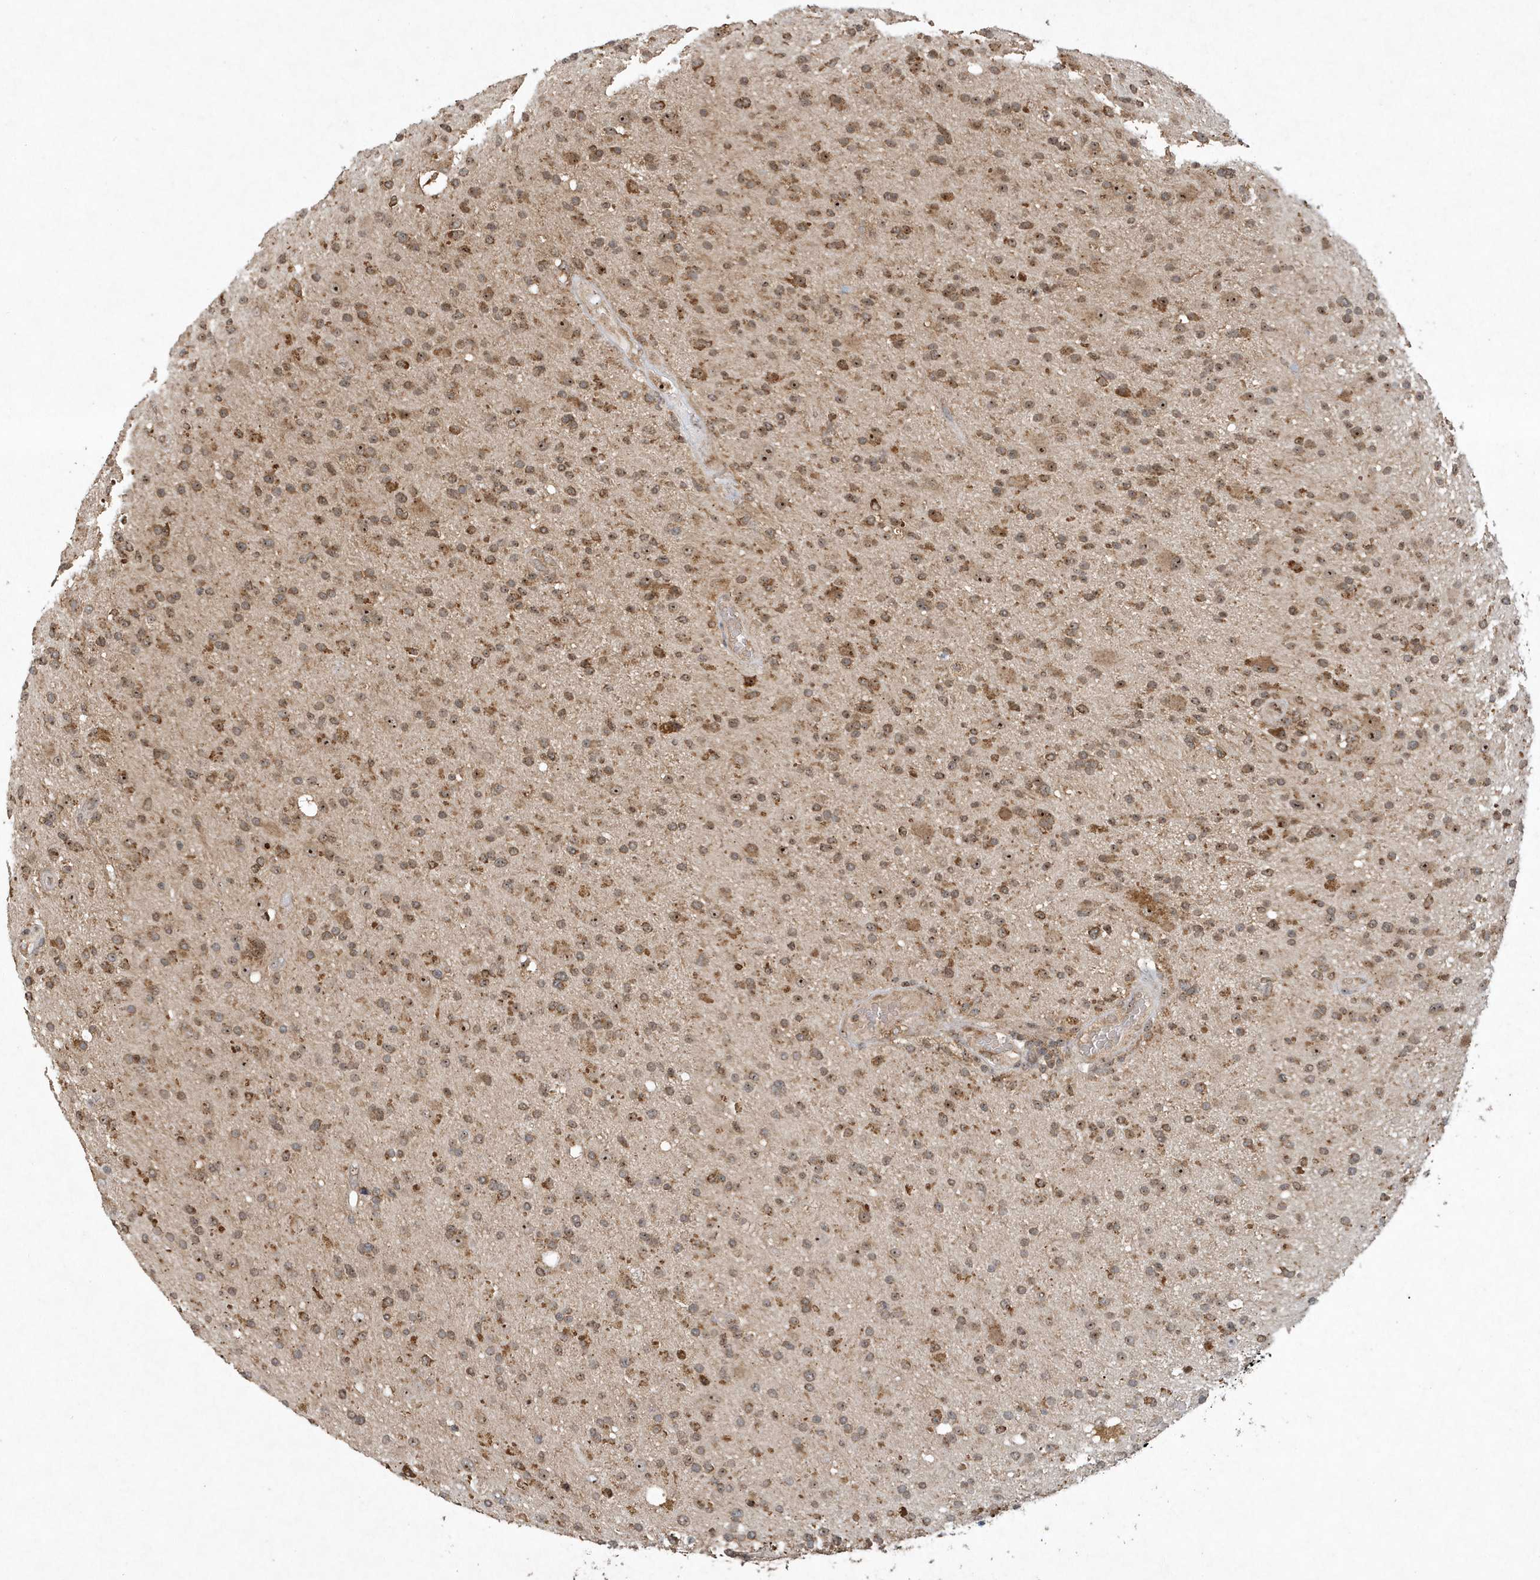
{"staining": {"intensity": "moderate", "quantity": ">75%", "location": "cytoplasmic/membranous,nuclear"}, "tissue": "glioma", "cell_type": "Tumor cells", "image_type": "cancer", "snomed": [{"axis": "morphology", "description": "Glioma, malignant, High grade"}, {"axis": "topography", "description": "Brain"}], "caption": "Glioma was stained to show a protein in brown. There is medium levels of moderate cytoplasmic/membranous and nuclear staining in about >75% of tumor cells.", "gene": "ABCB9", "patient": {"sex": "male", "age": 33}}